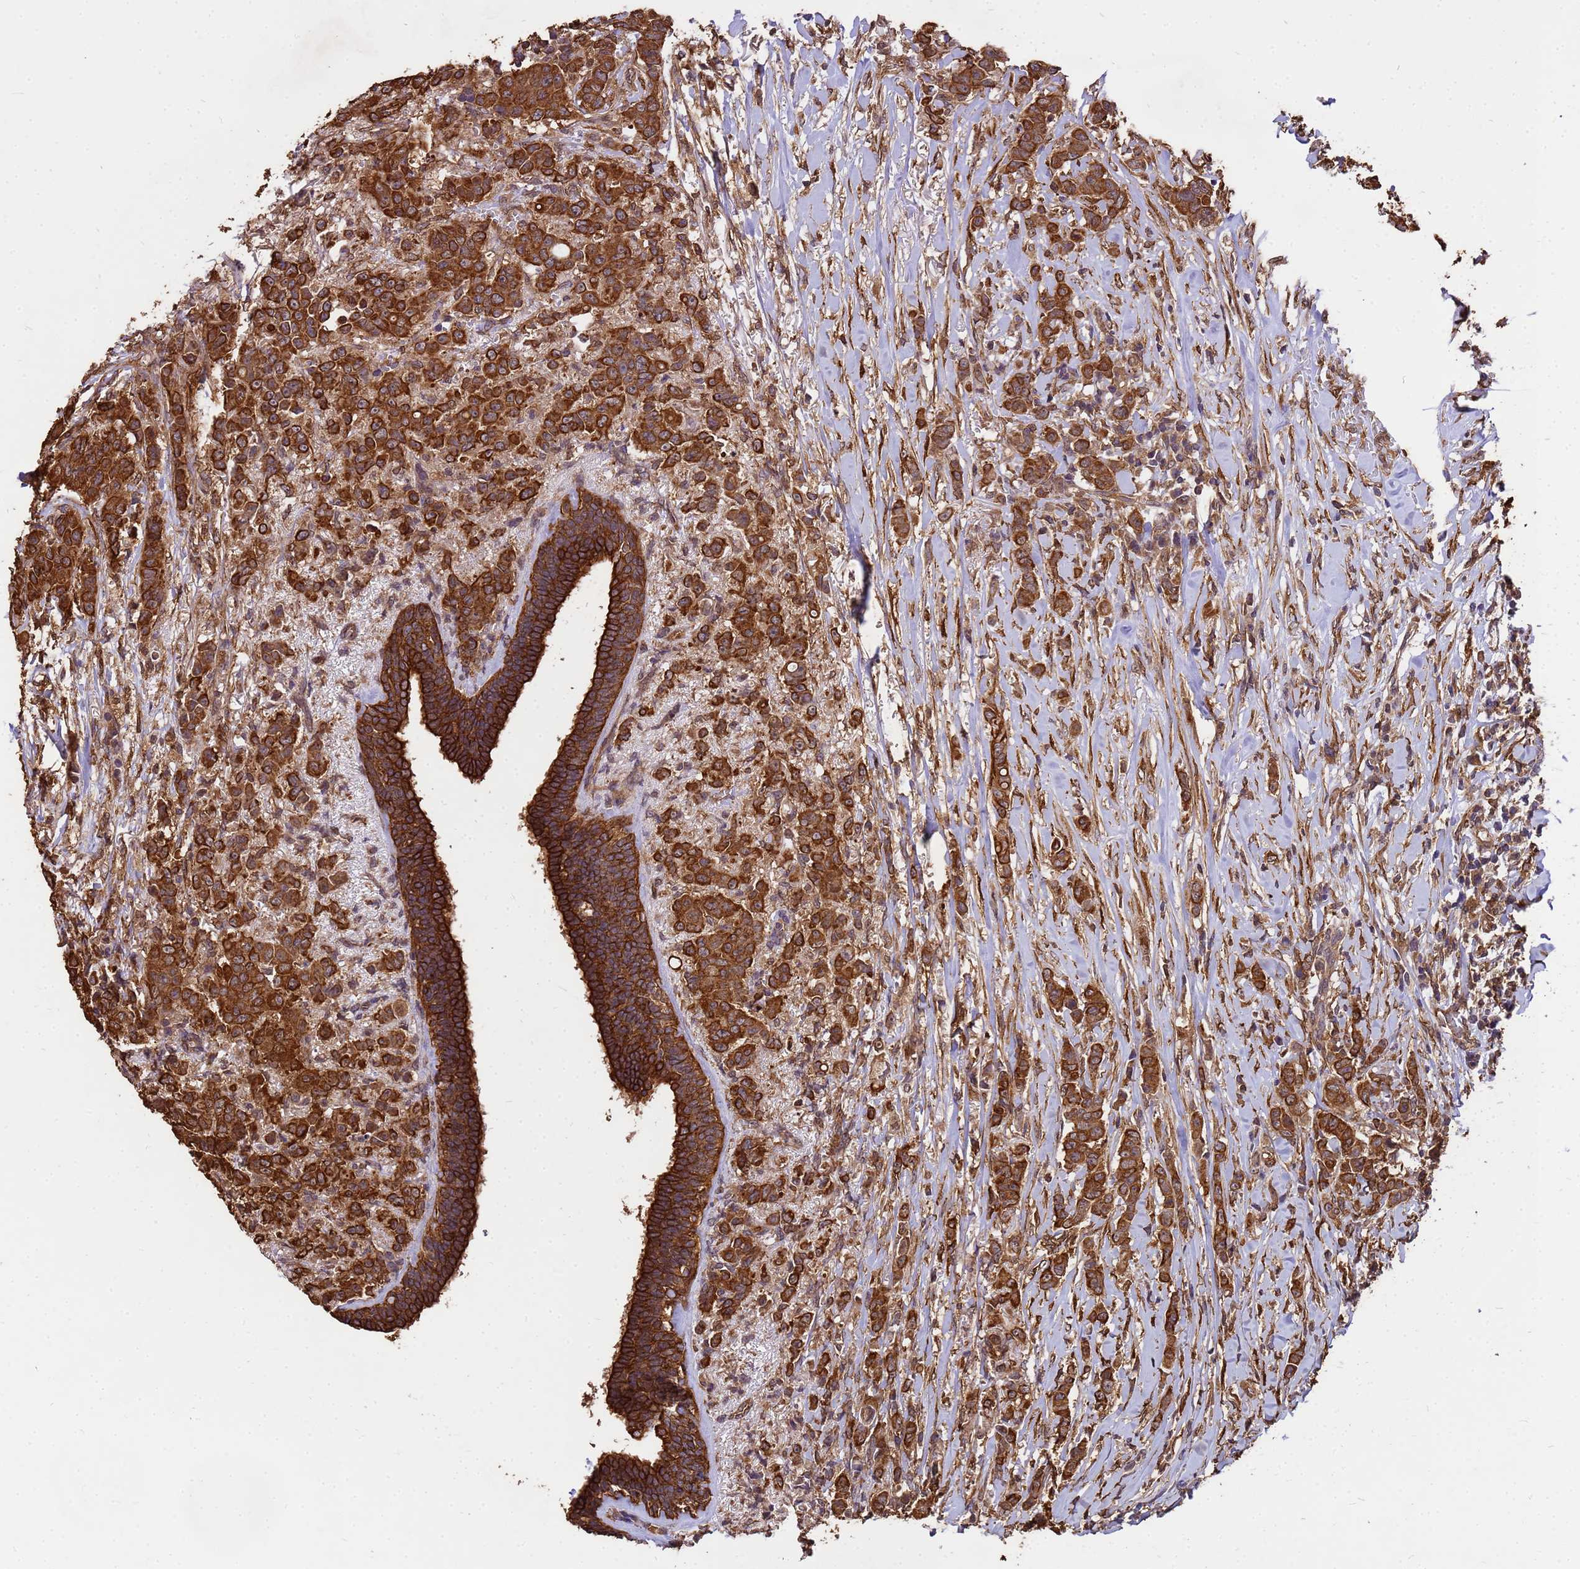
{"staining": {"intensity": "strong", "quantity": ">75%", "location": "cytoplasmic/membranous"}, "tissue": "breast cancer", "cell_type": "Tumor cells", "image_type": "cancer", "snomed": [{"axis": "morphology", "description": "Duct carcinoma"}, {"axis": "topography", "description": "Breast"}], "caption": "Breast cancer (invasive ductal carcinoma) tissue exhibits strong cytoplasmic/membranous positivity in approximately >75% of tumor cells", "gene": "ZNF618", "patient": {"sex": "female", "age": 40}}